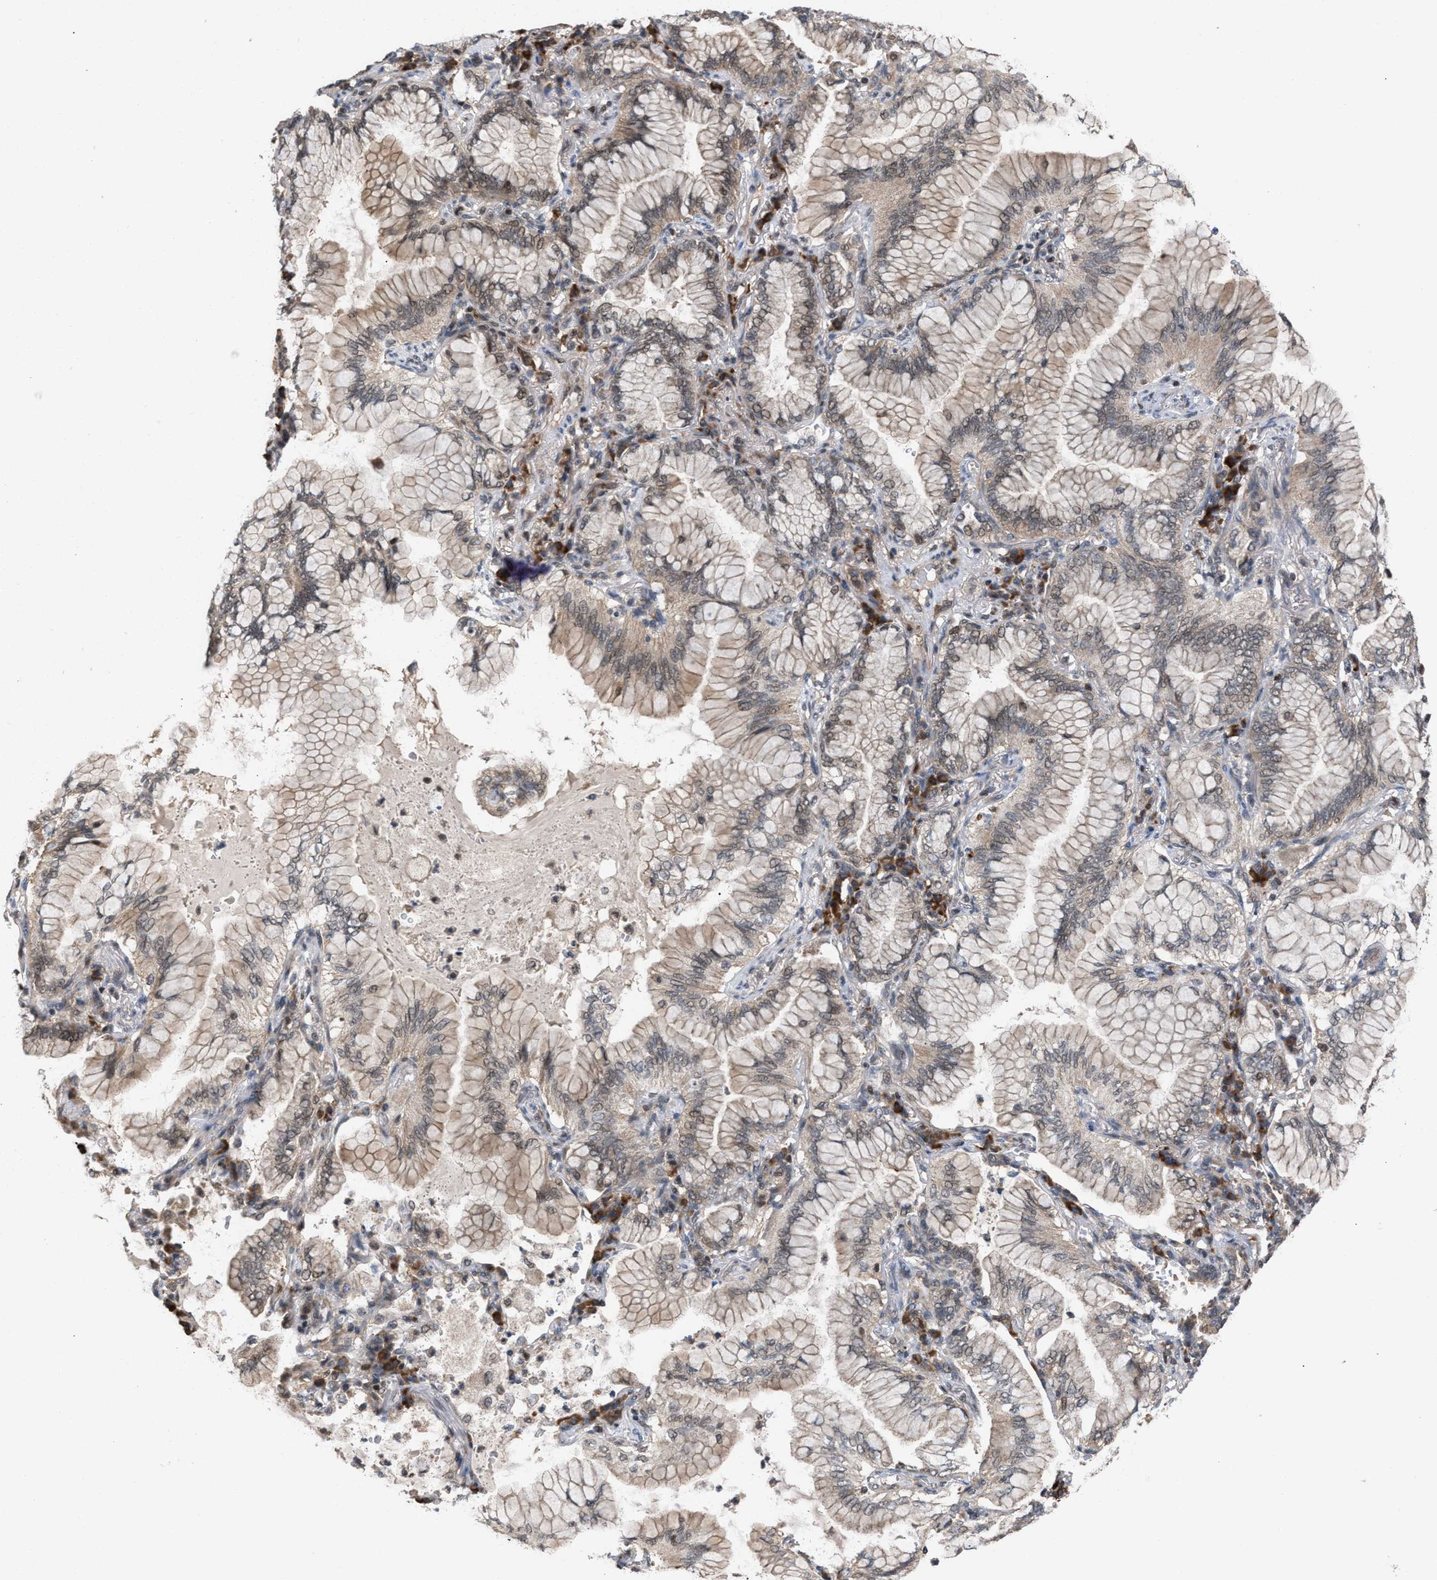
{"staining": {"intensity": "weak", "quantity": "25%-75%", "location": "cytoplasmic/membranous"}, "tissue": "lung cancer", "cell_type": "Tumor cells", "image_type": "cancer", "snomed": [{"axis": "morphology", "description": "Adenocarcinoma, NOS"}, {"axis": "topography", "description": "Lung"}], "caption": "Tumor cells demonstrate low levels of weak cytoplasmic/membranous staining in approximately 25%-75% of cells in adenocarcinoma (lung).", "gene": "C9orf78", "patient": {"sex": "female", "age": 70}}